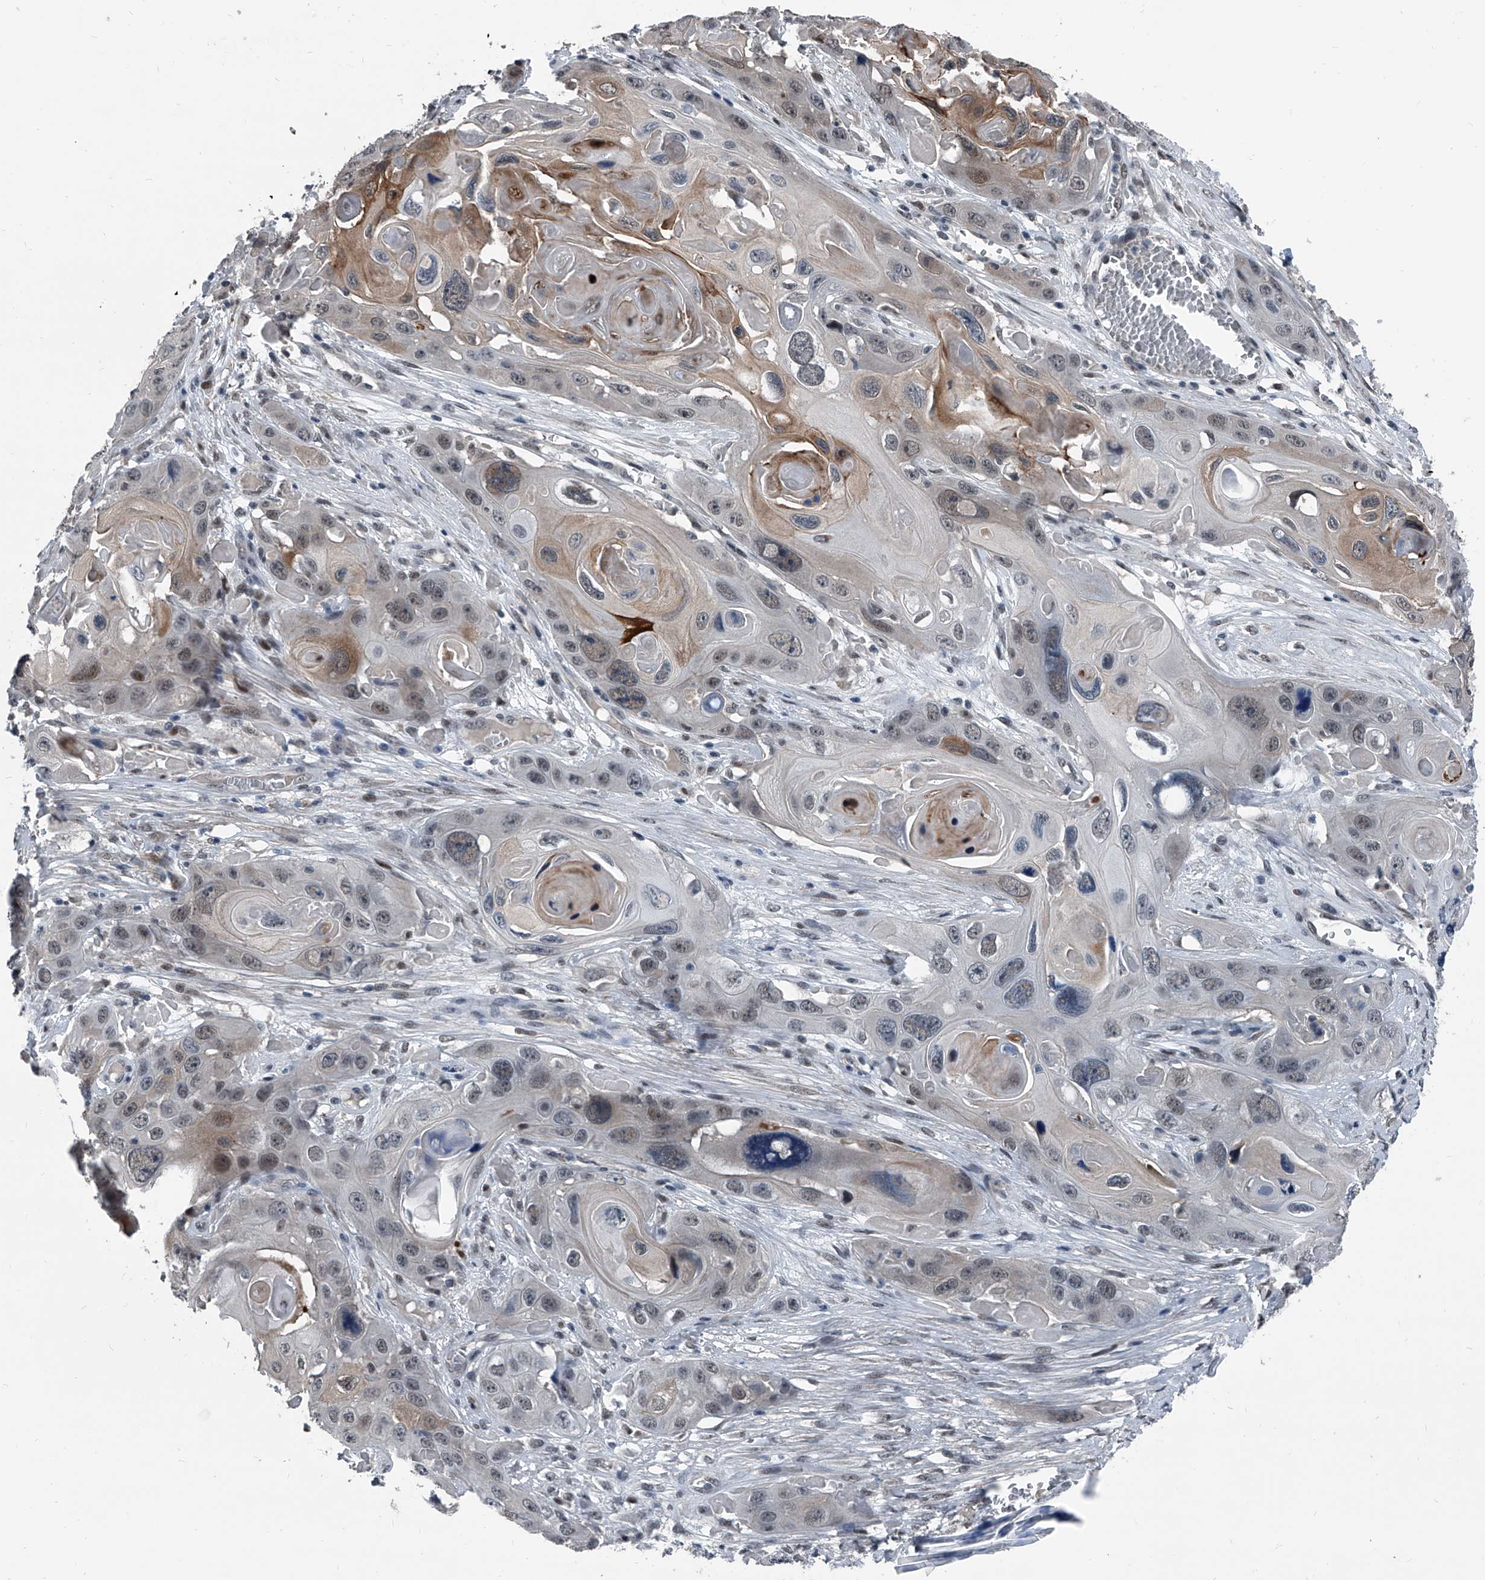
{"staining": {"intensity": "moderate", "quantity": "<25%", "location": "cytoplasmic/membranous,nuclear"}, "tissue": "skin cancer", "cell_type": "Tumor cells", "image_type": "cancer", "snomed": [{"axis": "morphology", "description": "Squamous cell carcinoma, NOS"}, {"axis": "topography", "description": "Skin"}], "caption": "Immunohistochemical staining of human skin squamous cell carcinoma displays moderate cytoplasmic/membranous and nuclear protein expression in approximately <25% of tumor cells.", "gene": "MEN1", "patient": {"sex": "male", "age": 55}}